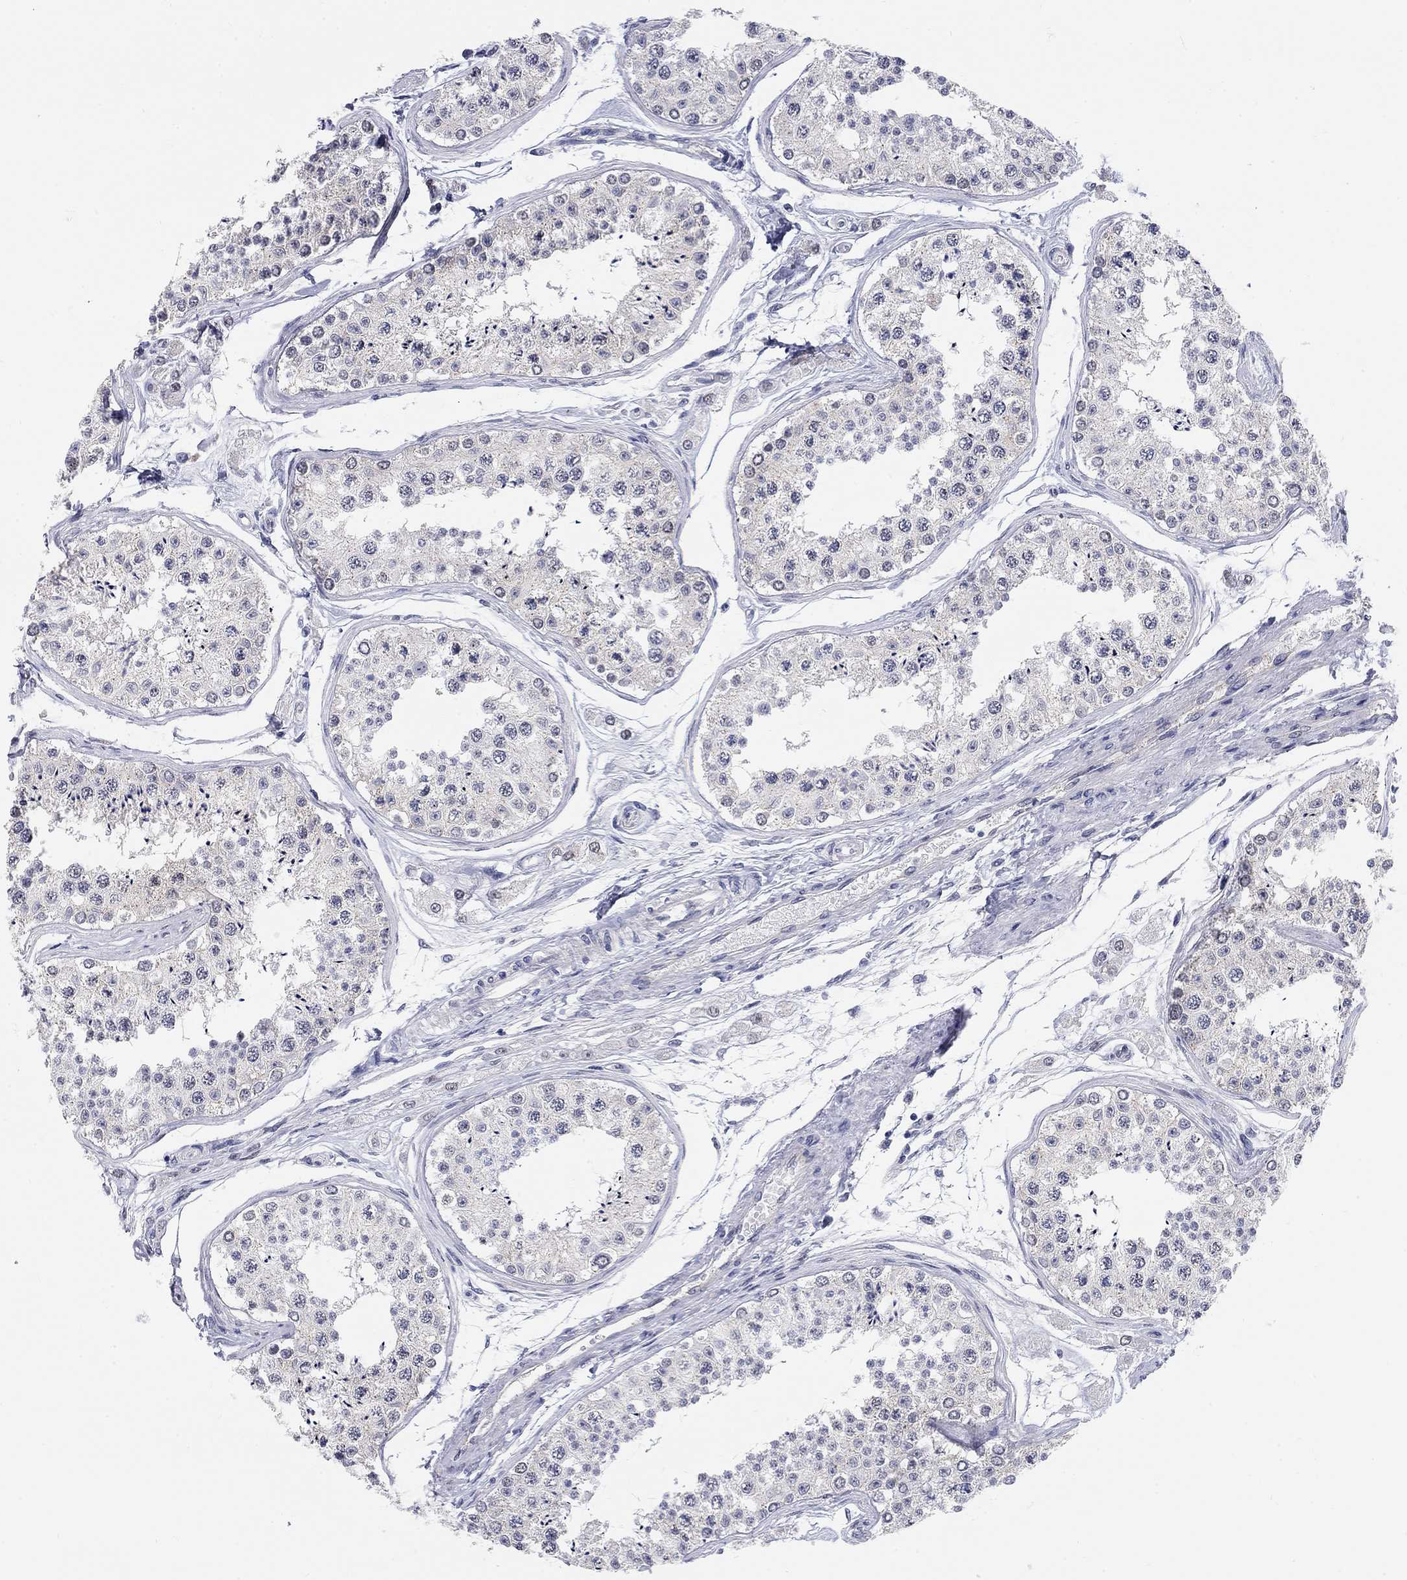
{"staining": {"intensity": "weak", "quantity": "25%-75%", "location": "cytoplasmic/membranous"}, "tissue": "testis", "cell_type": "Cells in seminiferous ducts", "image_type": "normal", "snomed": [{"axis": "morphology", "description": "Normal tissue, NOS"}, {"axis": "topography", "description": "Testis"}], "caption": "DAB immunohistochemical staining of normal human testis shows weak cytoplasmic/membranous protein staining in approximately 25%-75% of cells in seminiferous ducts.", "gene": "WASF3", "patient": {"sex": "male", "age": 25}}